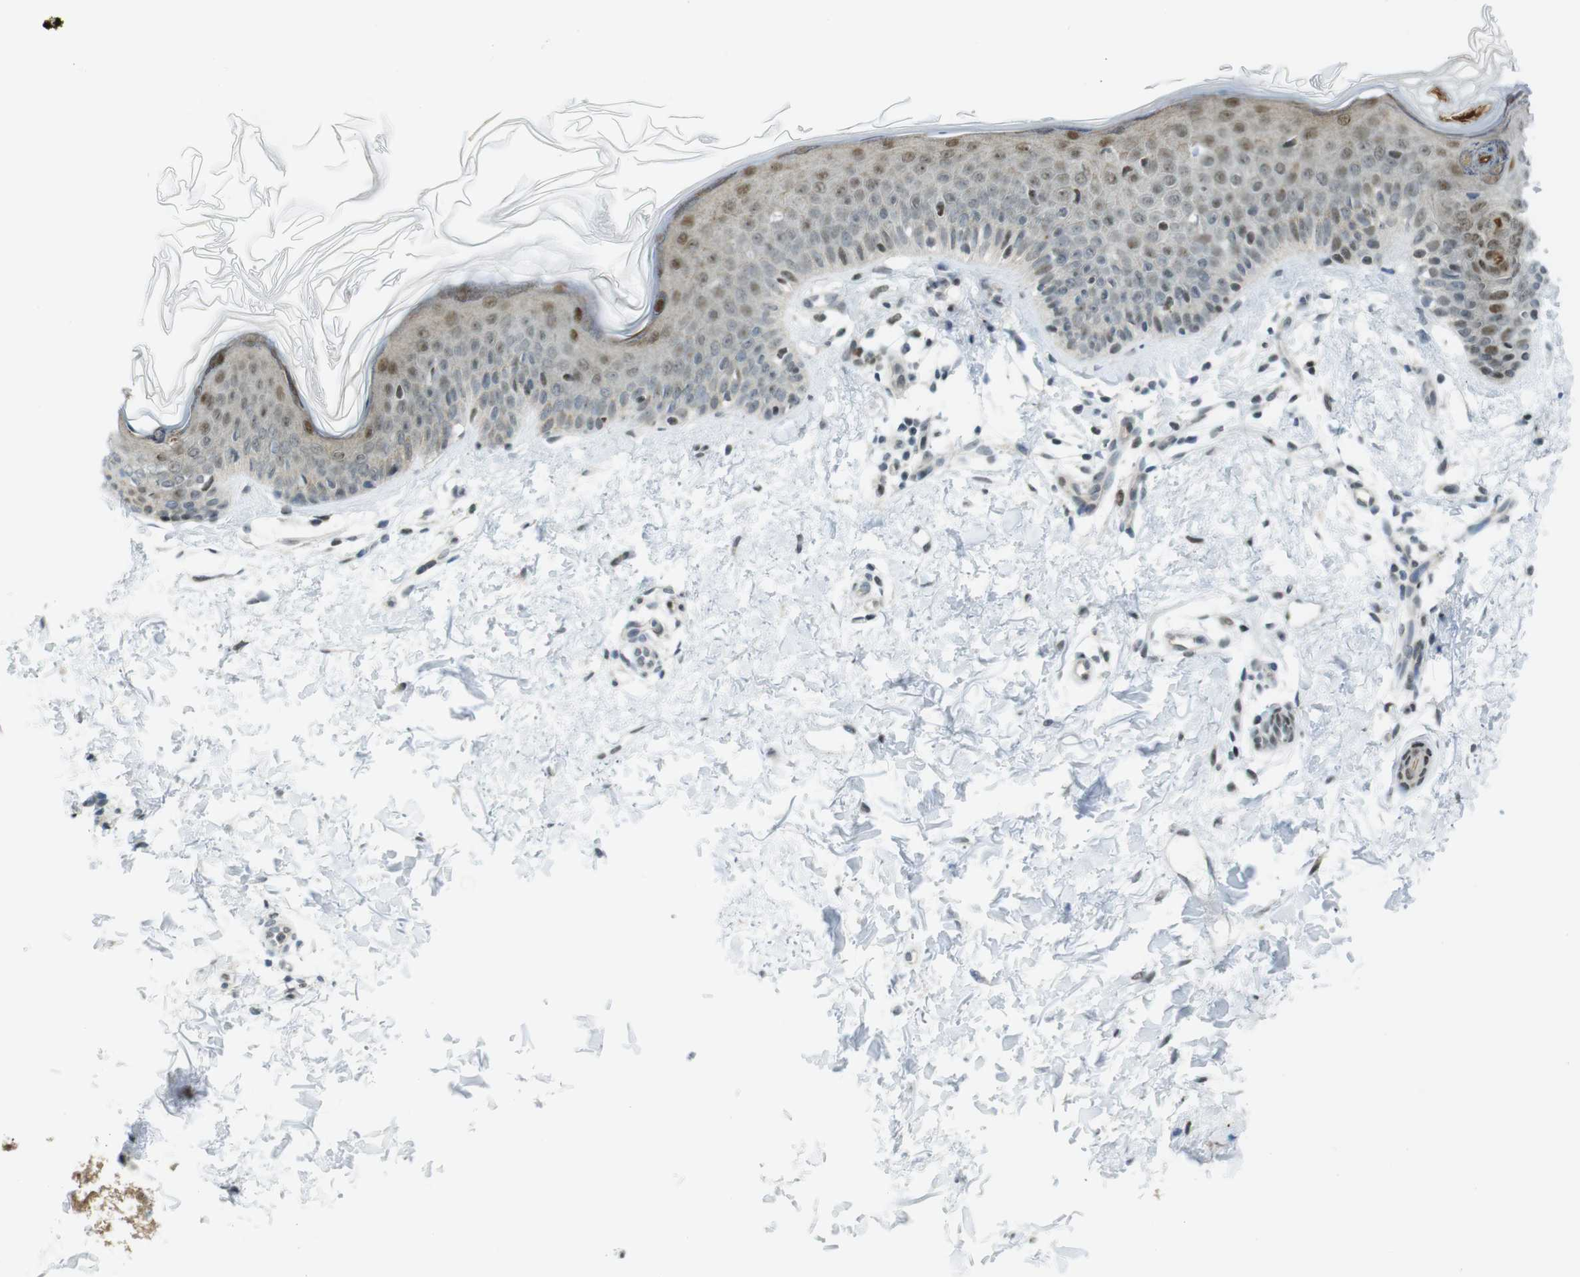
{"staining": {"intensity": "weak", "quantity": ">75%", "location": "nuclear"}, "tissue": "skin", "cell_type": "Fibroblasts", "image_type": "normal", "snomed": [{"axis": "morphology", "description": "Normal tissue, NOS"}, {"axis": "topography", "description": "Skin"}], "caption": "An immunohistochemistry photomicrograph of benign tissue is shown. Protein staining in brown labels weak nuclear positivity in skin within fibroblasts. The protein of interest is stained brown, and the nuclei are stained in blue (DAB (3,3'-diaminobenzidine) IHC with brightfield microscopy, high magnification).", "gene": "UBB", "patient": {"sex": "female", "age": 56}}